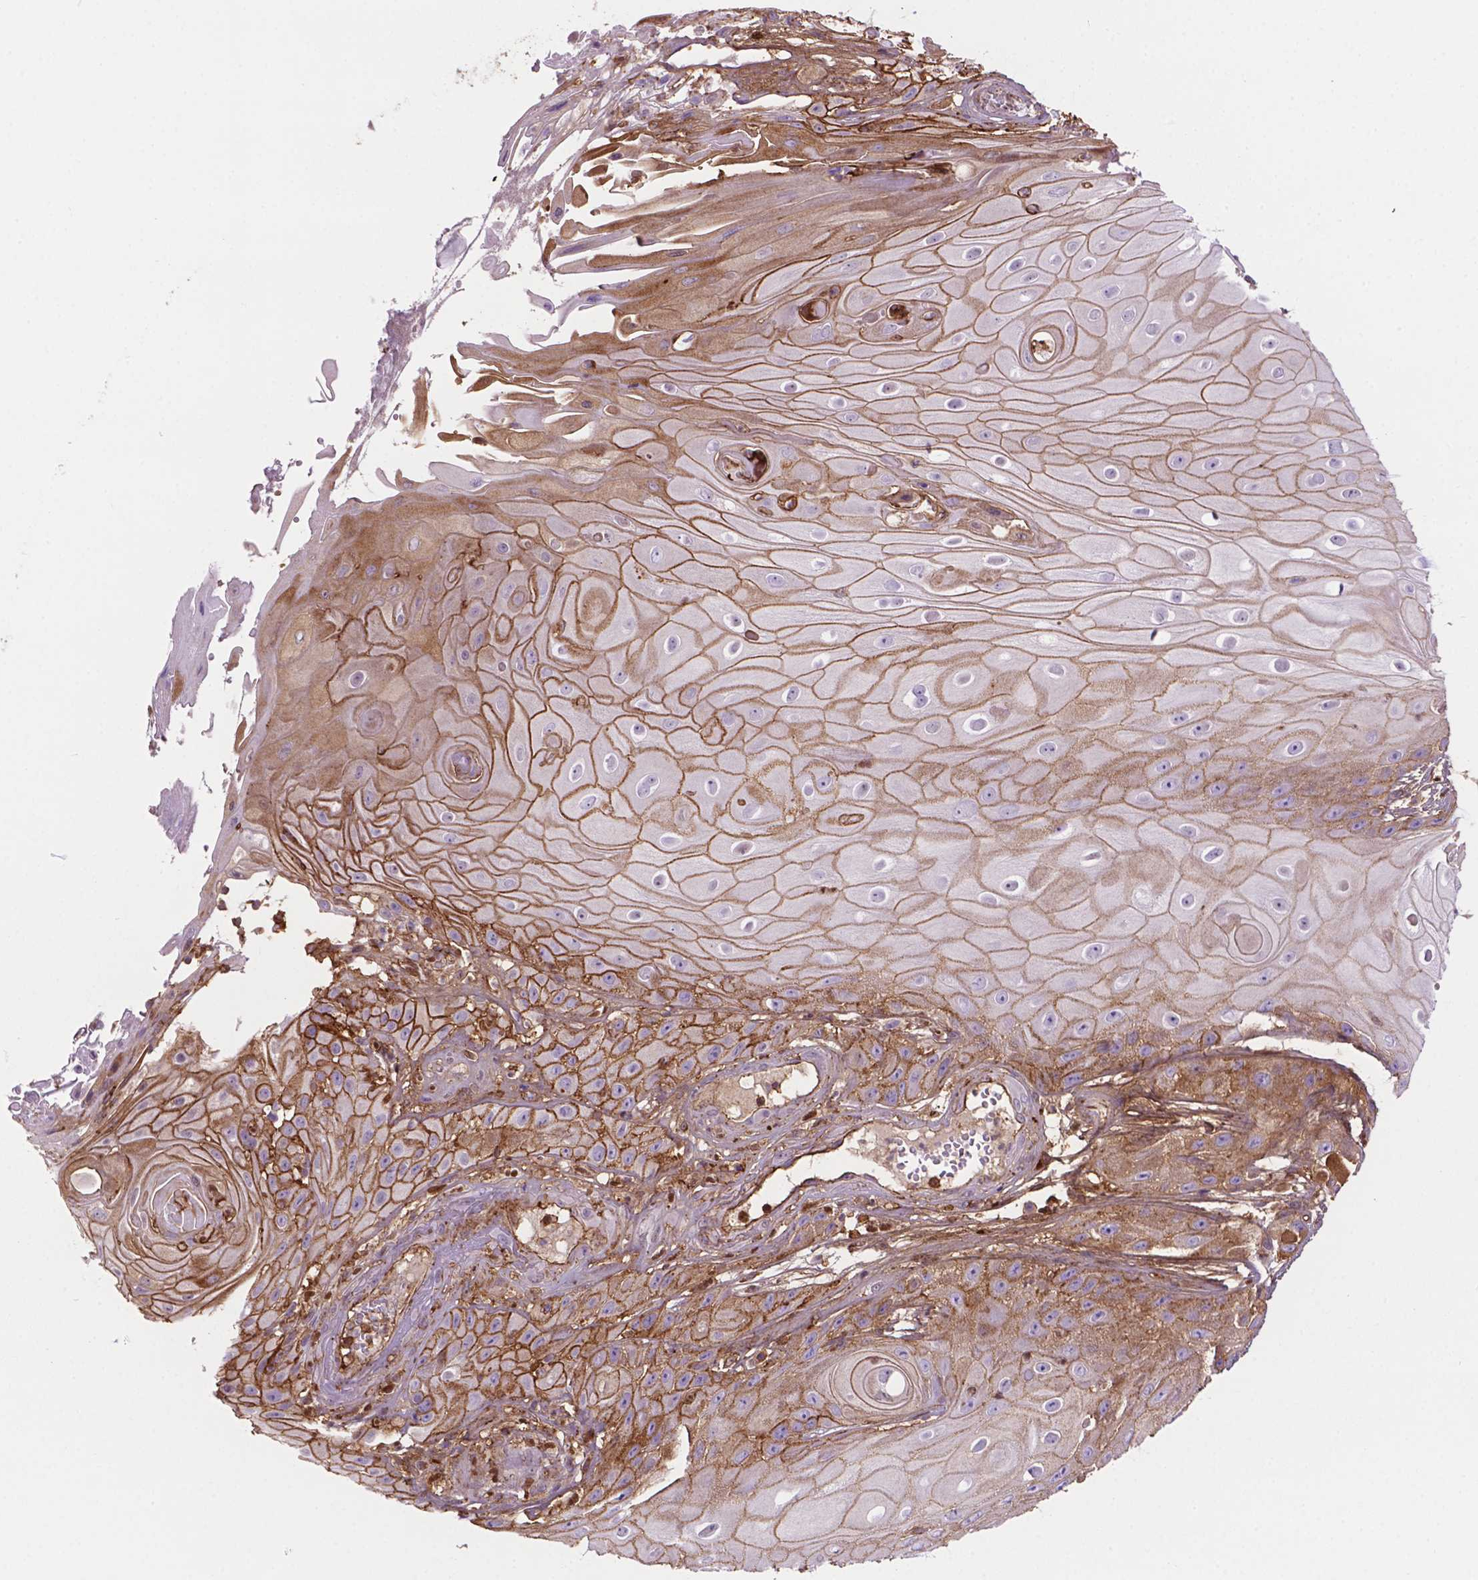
{"staining": {"intensity": "moderate", "quantity": ">75%", "location": "cytoplasmic/membranous"}, "tissue": "skin cancer", "cell_type": "Tumor cells", "image_type": "cancer", "snomed": [{"axis": "morphology", "description": "Squamous cell carcinoma, NOS"}, {"axis": "topography", "description": "Skin"}], "caption": "Protein expression analysis of human skin squamous cell carcinoma reveals moderate cytoplasmic/membranous staining in about >75% of tumor cells.", "gene": "DCN", "patient": {"sex": "male", "age": 62}}